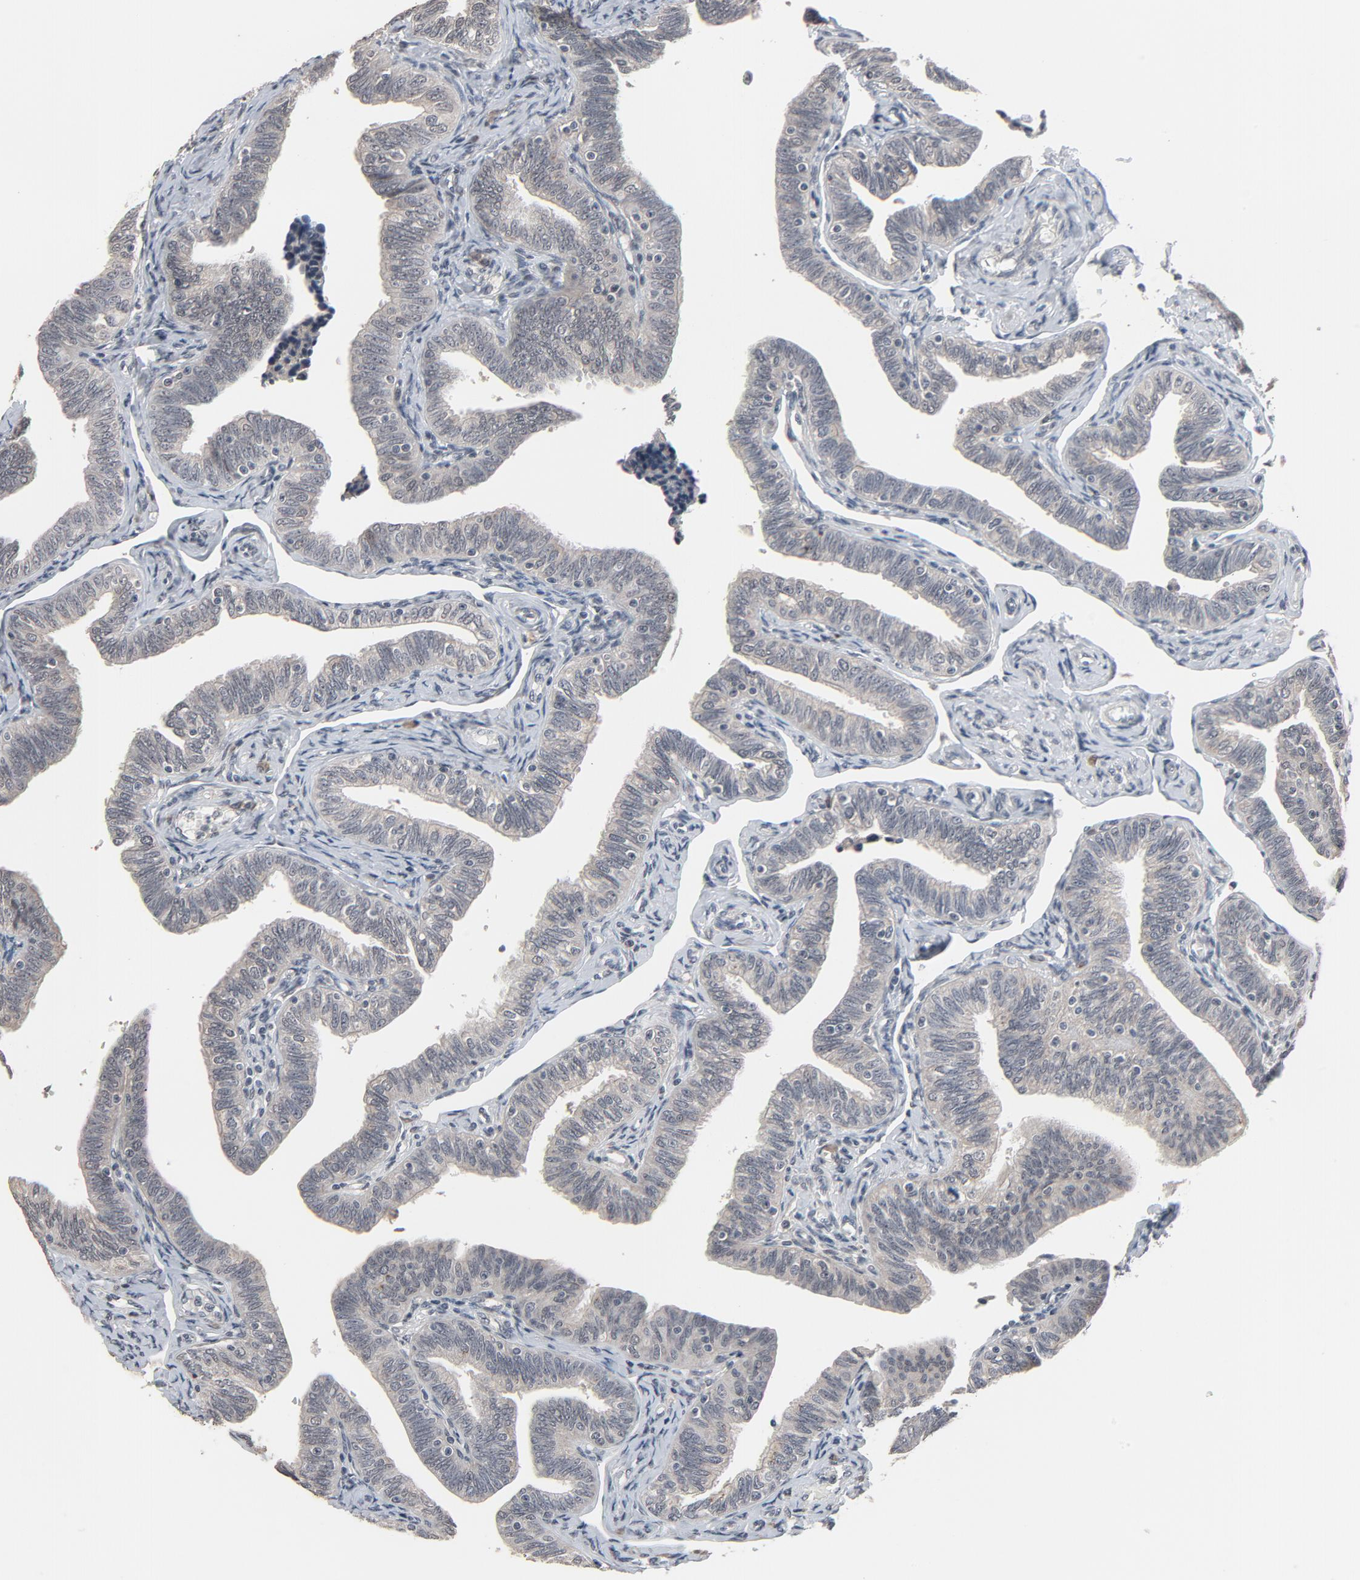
{"staining": {"intensity": "negative", "quantity": "none", "location": "none"}, "tissue": "fallopian tube", "cell_type": "Glandular cells", "image_type": "normal", "snomed": [{"axis": "morphology", "description": "Normal tissue, NOS"}, {"axis": "topography", "description": "Fallopian tube"}, {"axis": "topography", "description": "Ovary"}], "caption": "Immunohistochemical staining of benign fallopian tube displays no significant staining in glandular cells.", "gene": "MT3", "patient": {"sex": "female", "age": 69}}